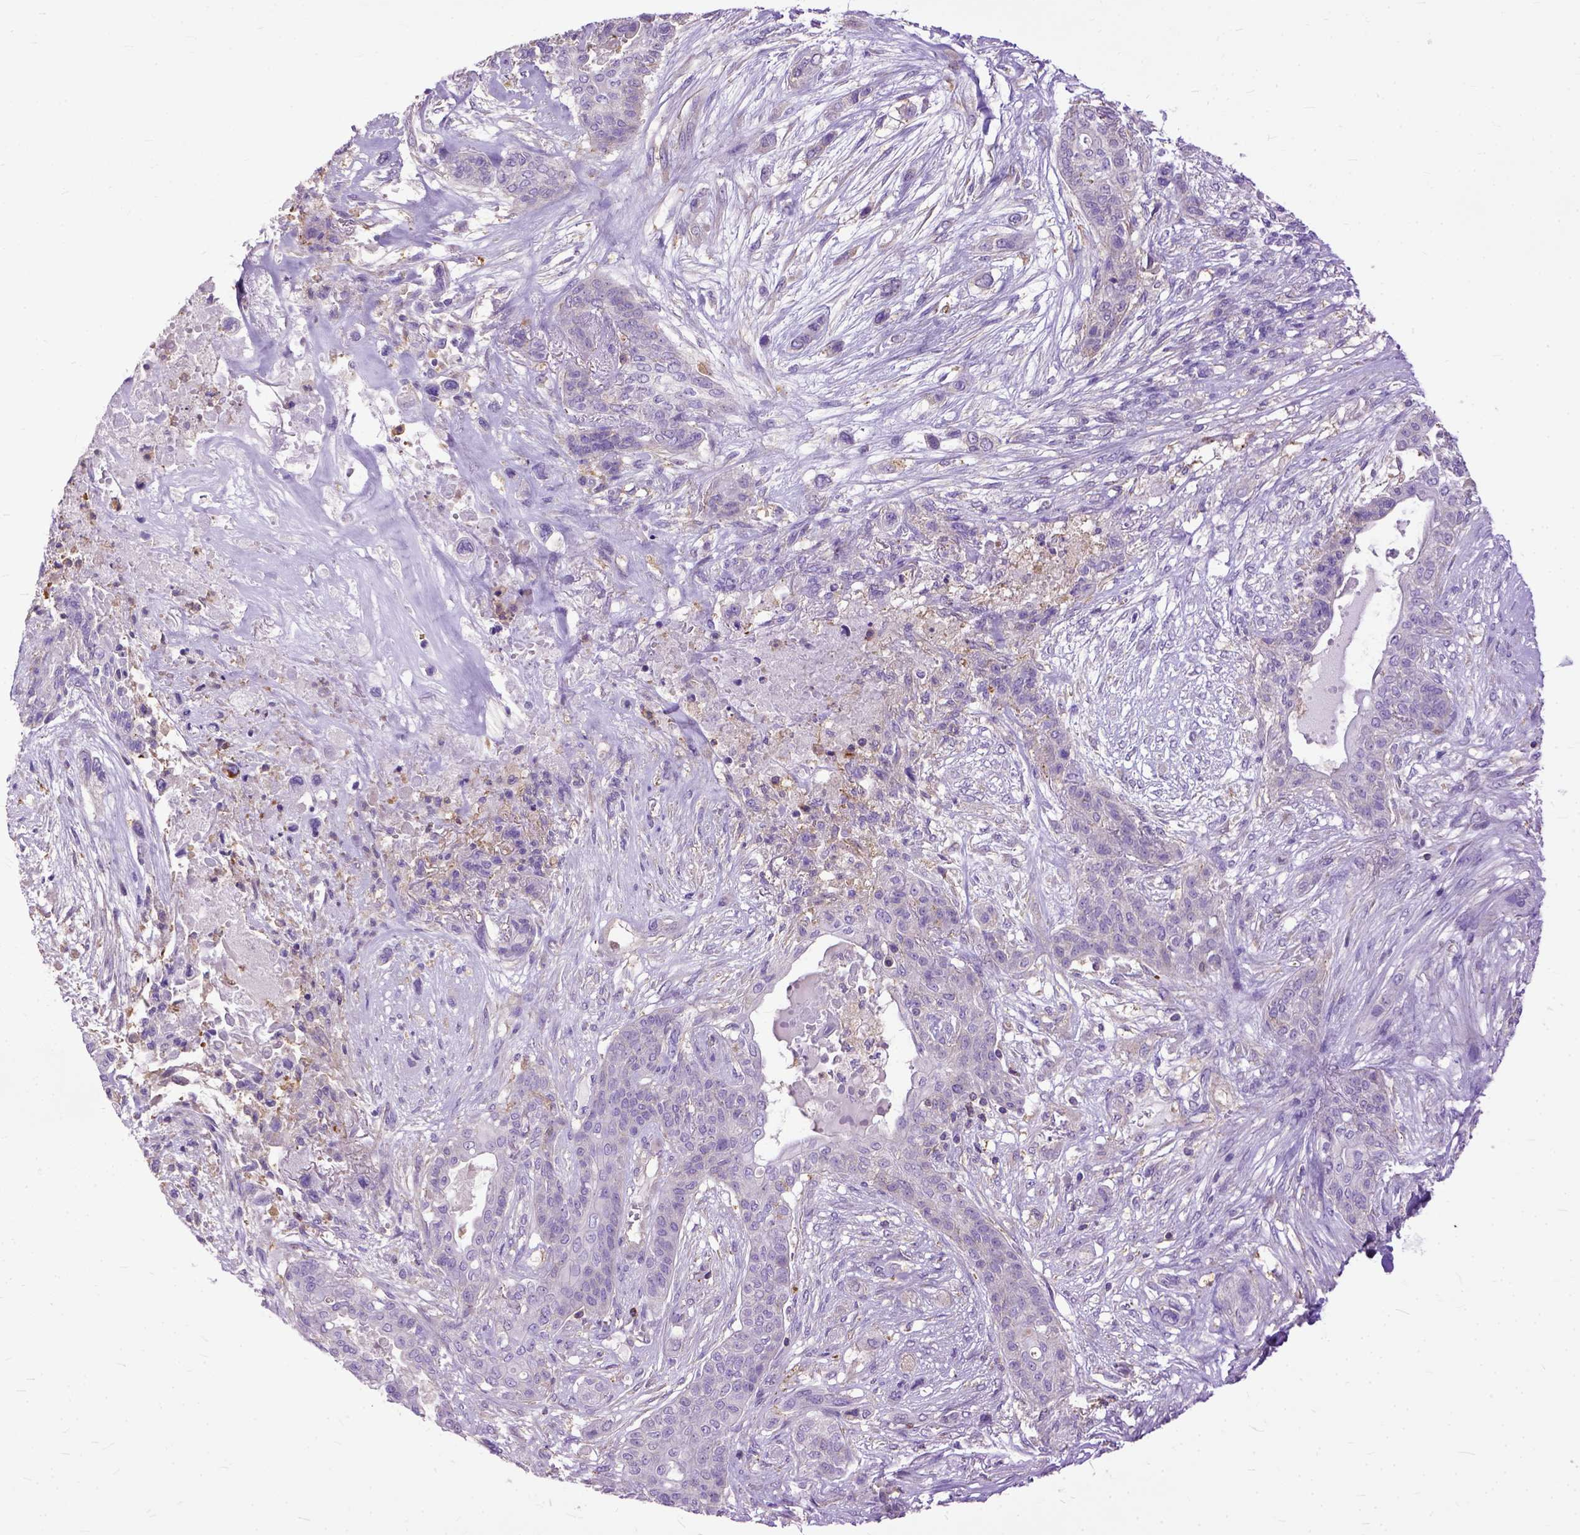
{"staining": {"intensity": "negative", "quantity": "none", "location": "none"}, "tissue": "lung cancer", "cell_type": "Tumor cells", "image_type": "cancer", "snomed": [{"axis": "morphology", "description": "Squamous cell carcinoma, NOS"}, {"axis": "topography", "description": "Lung"}], "caption": "Protein analysis of lung cancer (squamous cell carcinoma) reveals no significant expression in tumor cells. (Stains: DAB (3,3'-diaminobenzidine) IHC with hematoxylin counter stain, Microscopy: brightfield microscopy at high magnification).", "gene": "NAMPT", "patient": {"sex": "female", "age": 70}}